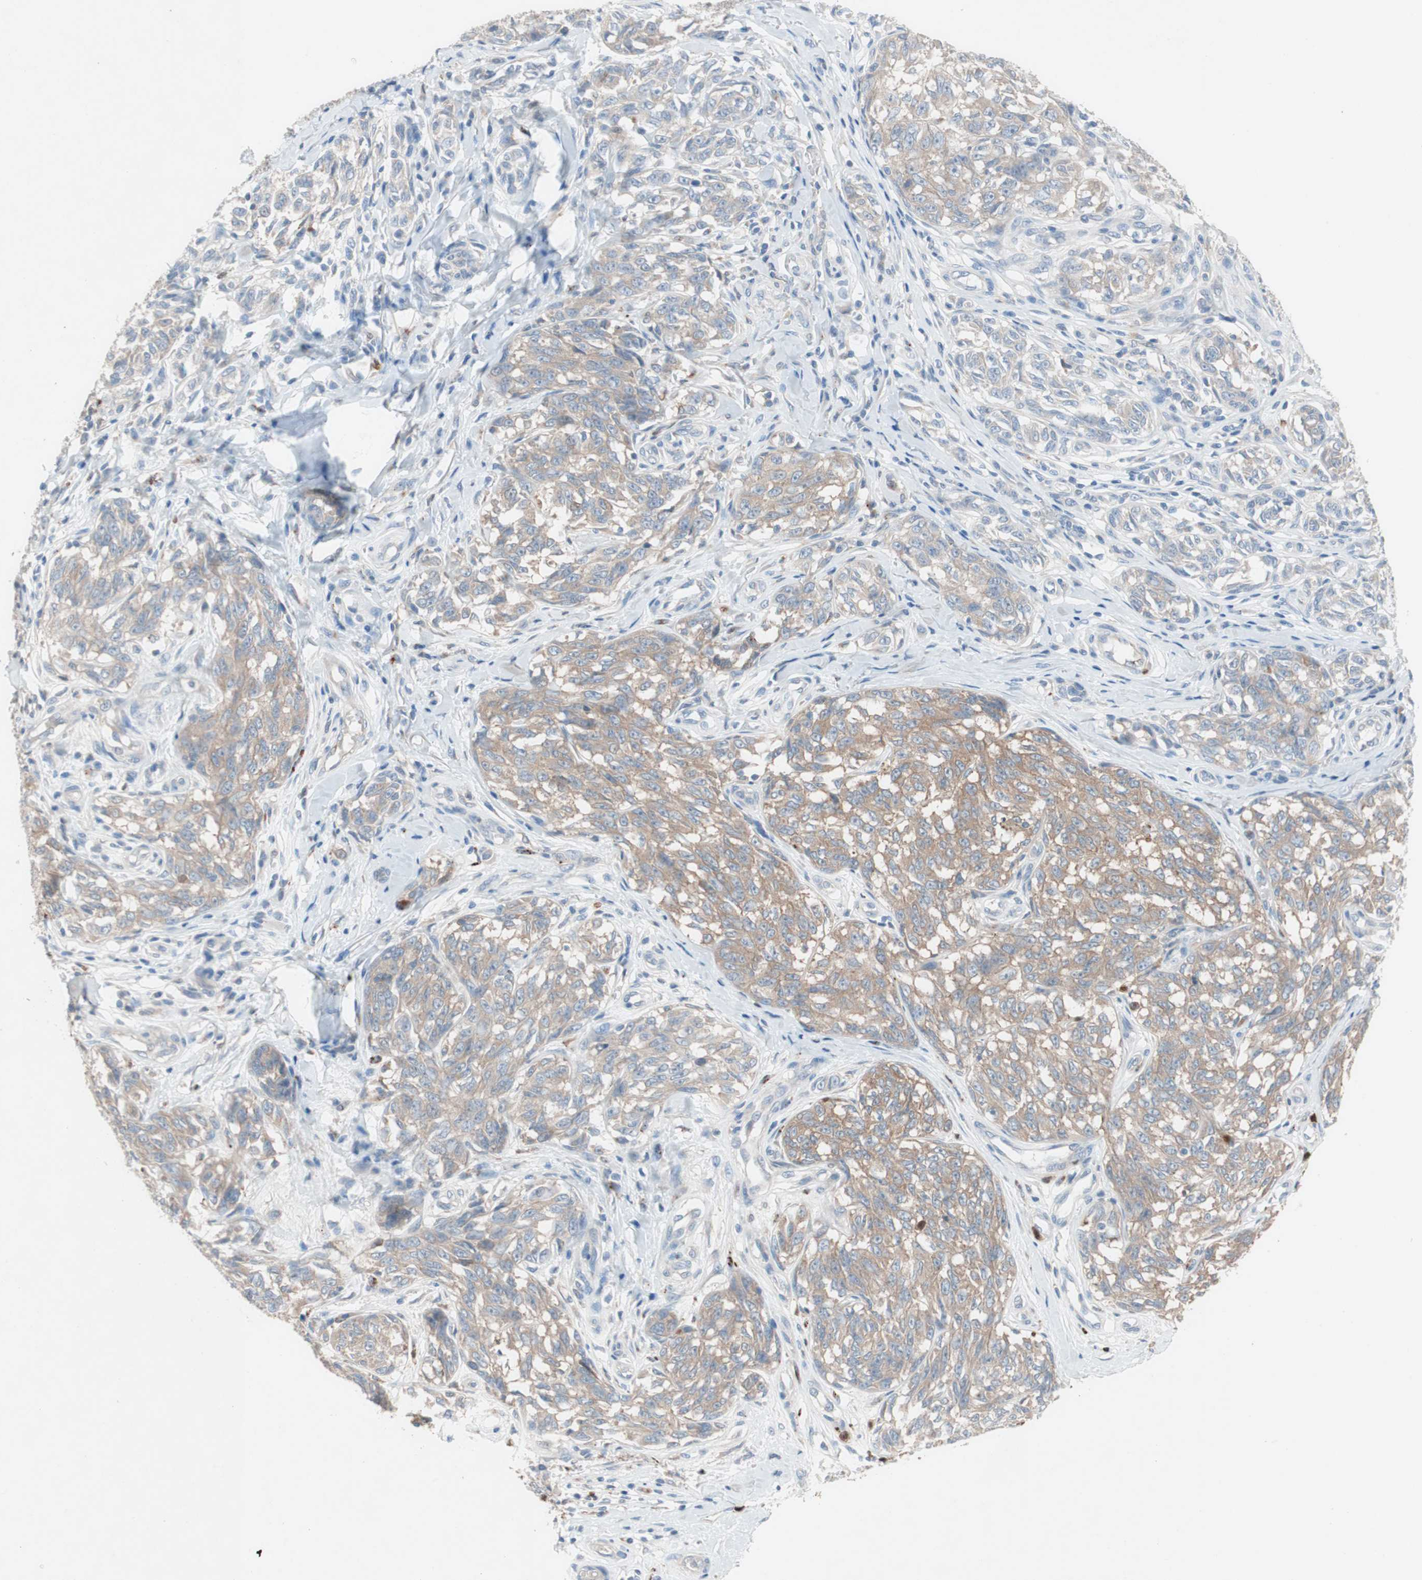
{"staining": {"intensity": "moderate", "quantity": ">75%", "location": "cytoplasmic/membranous"}, "tissue": "melanoma", "cell_type": "Tumor cells", "image_type": "cancer", "snomed": [{"axis": "morphology", "description": "Malignant melanoma, NOS"}, {"axis": "topography", "description": "Skin"}], "caption": "Protein staining exhibits moderate cytoplasmic/membranous expression in about >75% of tumor cells in malignant melanoma.", "gene": "CLEC4D", "patient": {"sex": "female", "age": 64}}